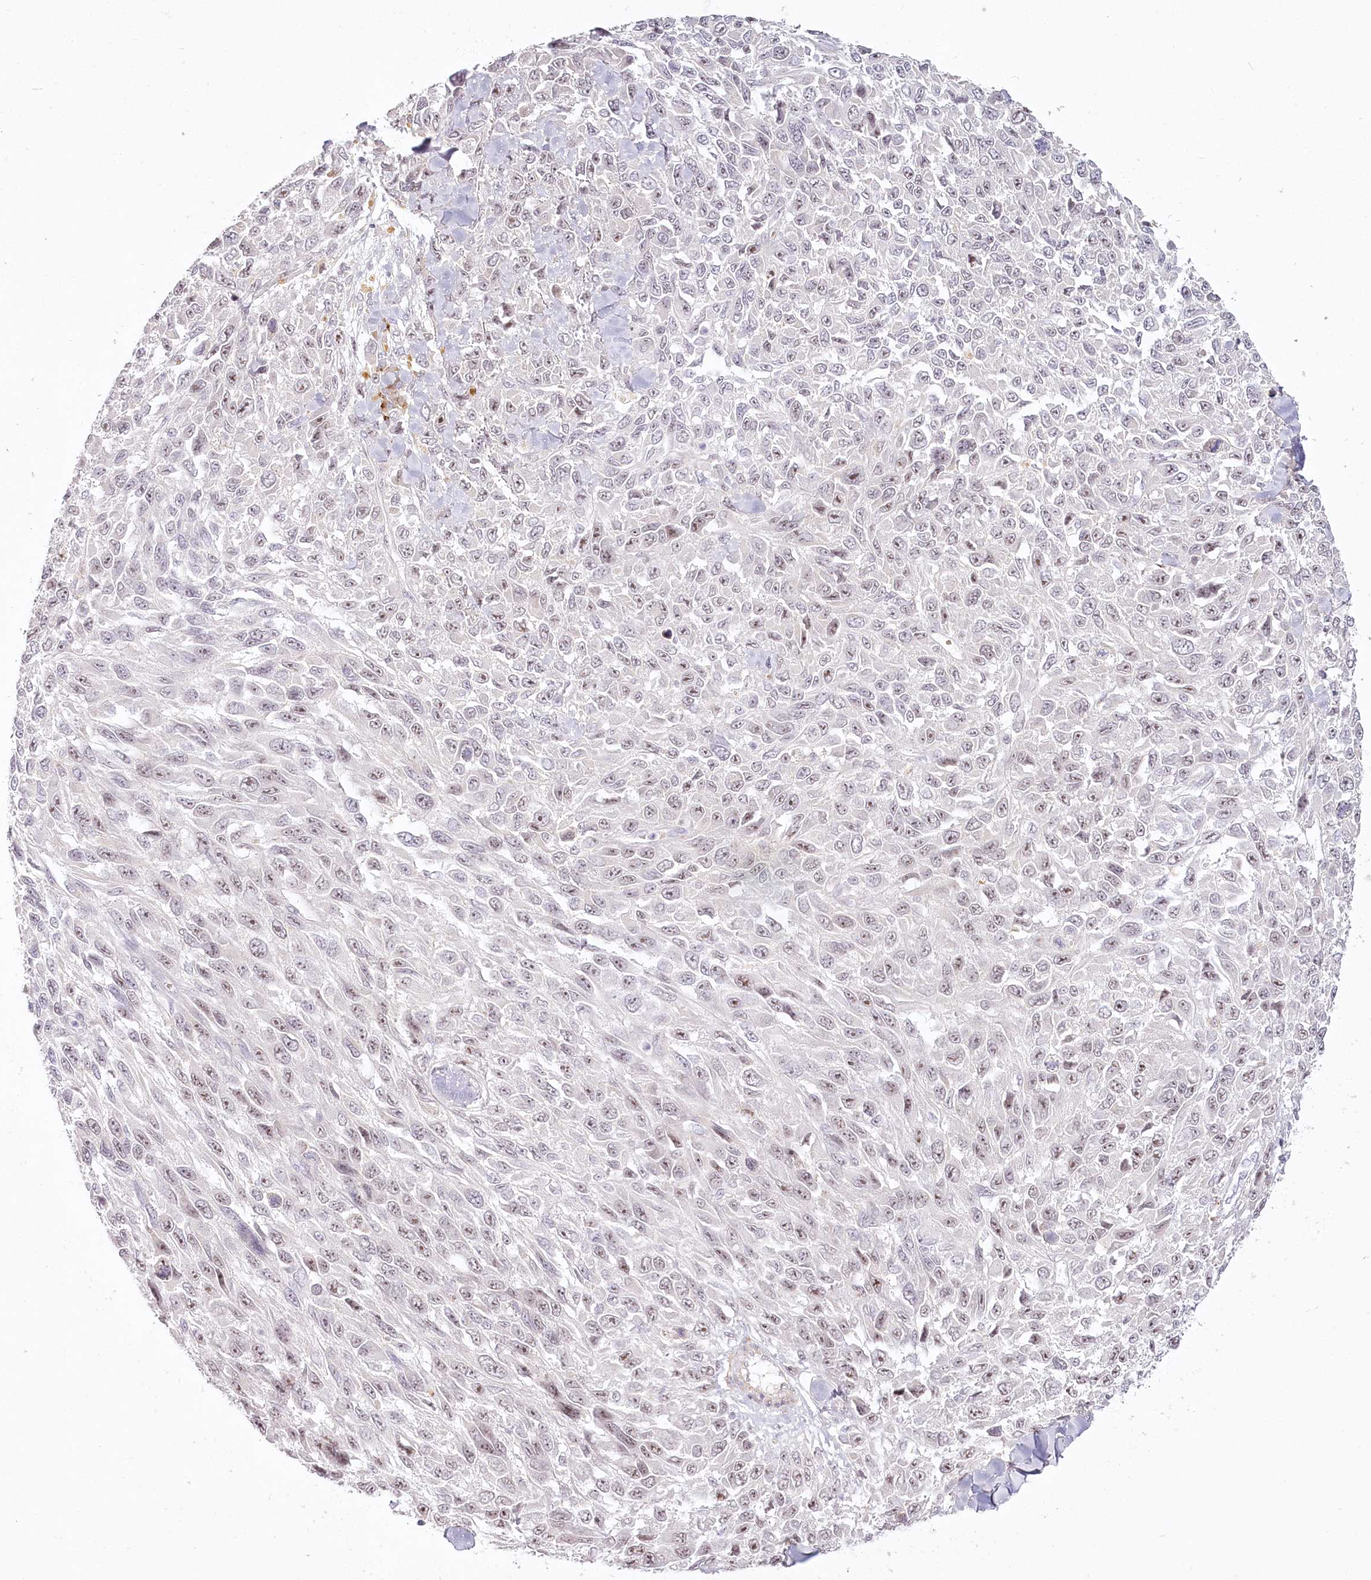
{"staining": {"intensity": "weak", "quantity": "25%-75%", "location": "nuclear"}, "tissue": "melanoma", "cell_type": "Tumor cells", "image_type": "cancer", "snomed": [{"axis": "morphology", "description": "Malignant melanoma, NOS"}, {"axis": "topography", "description": "Skin"}], "caption": "Malignant melanoma was stained to show a protein in brown. There is low levels of weak nuclear staining in approximately 25%-75% of tumor cells. The staining was performed using DAB, with brown indicating positive protein expression. Nuclei are stained blue with hematoxylin.", "gene": "EXOSC7", "patient": {"sex": "female", "age": 96}}